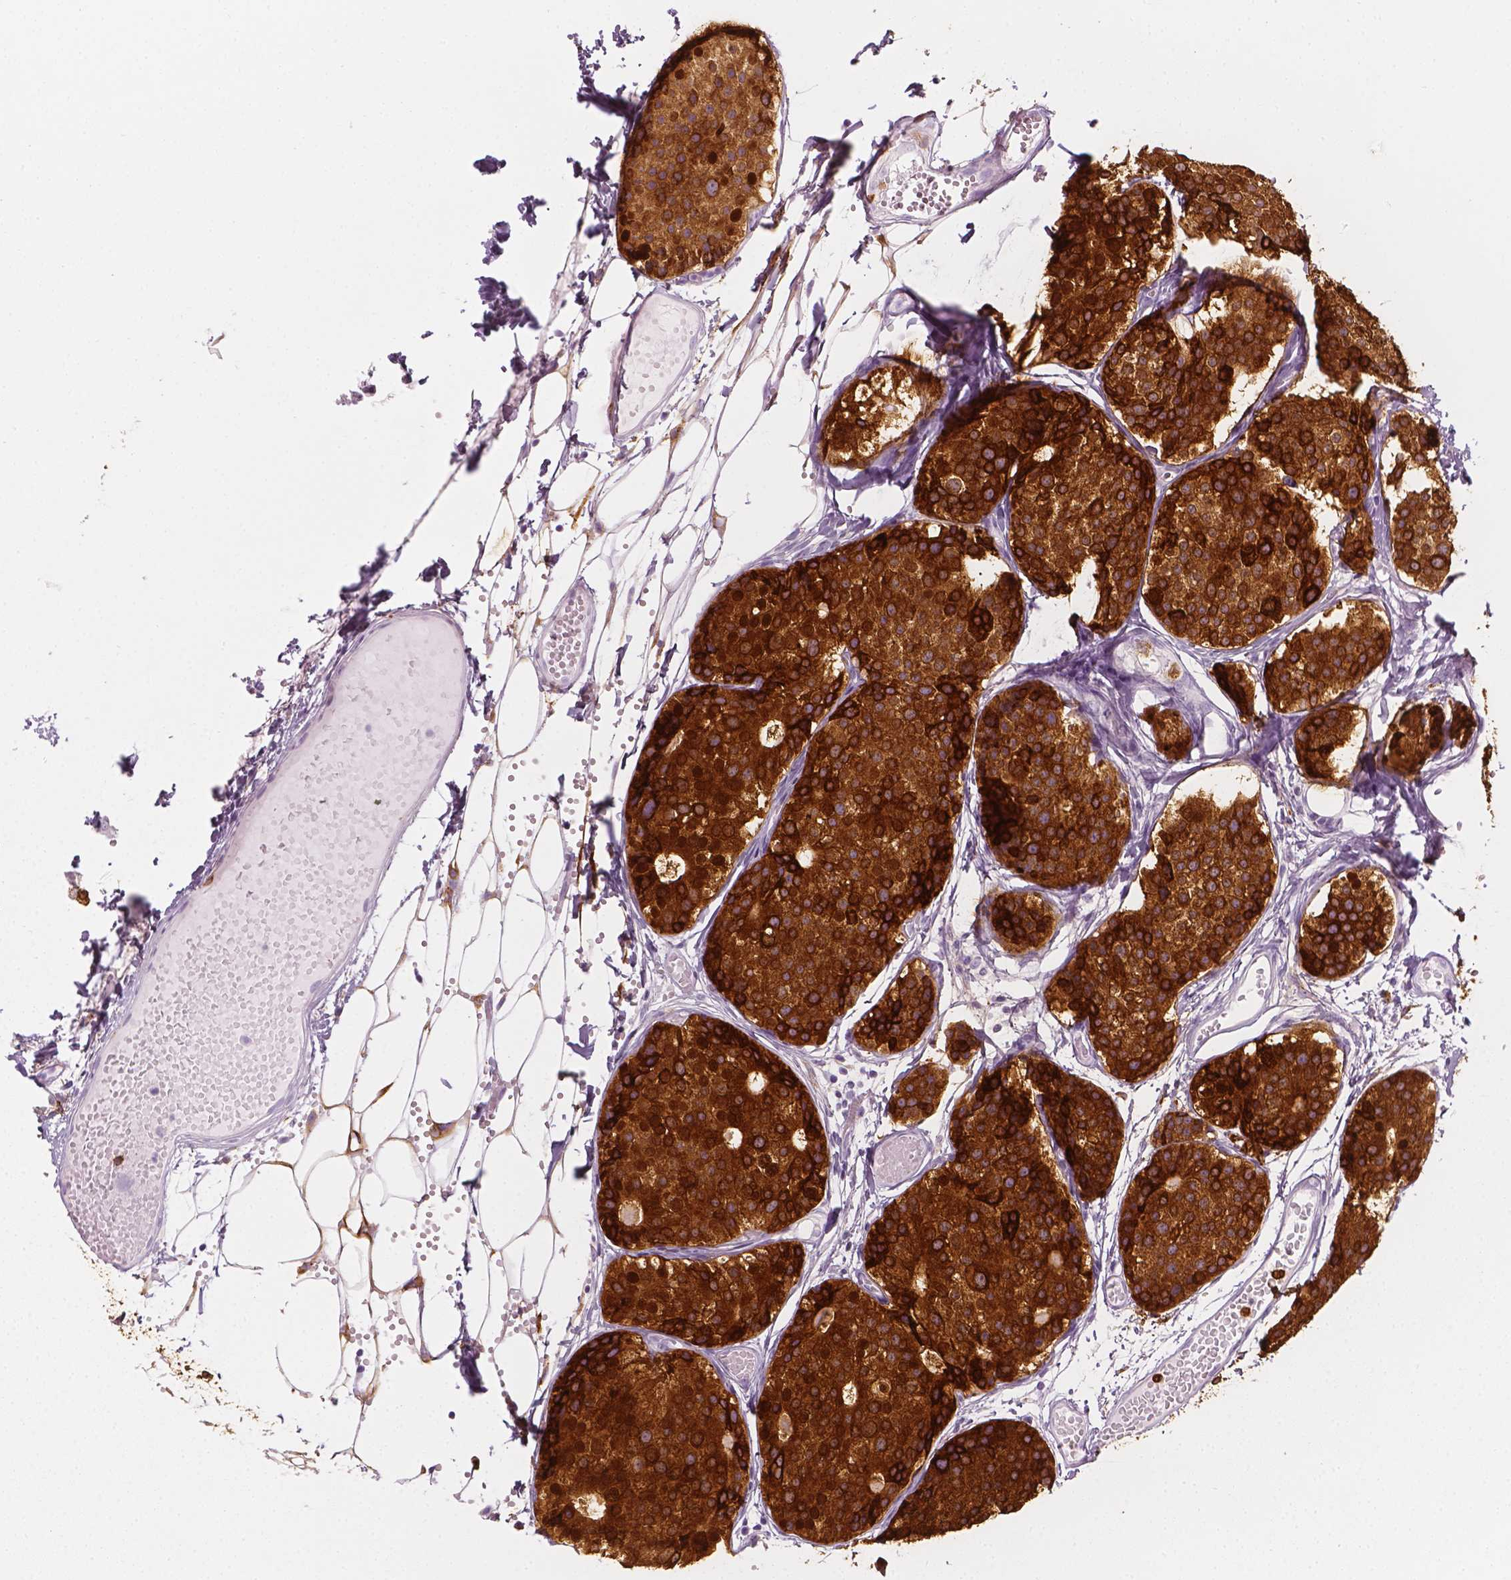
{"staining": {"intensity": "strong", "quantity": "25%-75%", "location": "cytoplasmic/membranous"}, "tissue": "carcinoid", "cell_type": "Tumor cells", "image_type": "cancer", "snomed": [{"axis": "morphology", "description": "Carcinoid, malignant, NOS"}, {"axis": "topography", "description": "Small intestine"}], "caption": "Immunohistochemistry histopathology image of human malignant carcinoid stained for a protein (brown), which displays high levels of strong cytoplasmic/membranous positivity in about 25%-75% of tumor cells.", "gene": "CES1", "patient": {"sex": "female", "age": 65}}